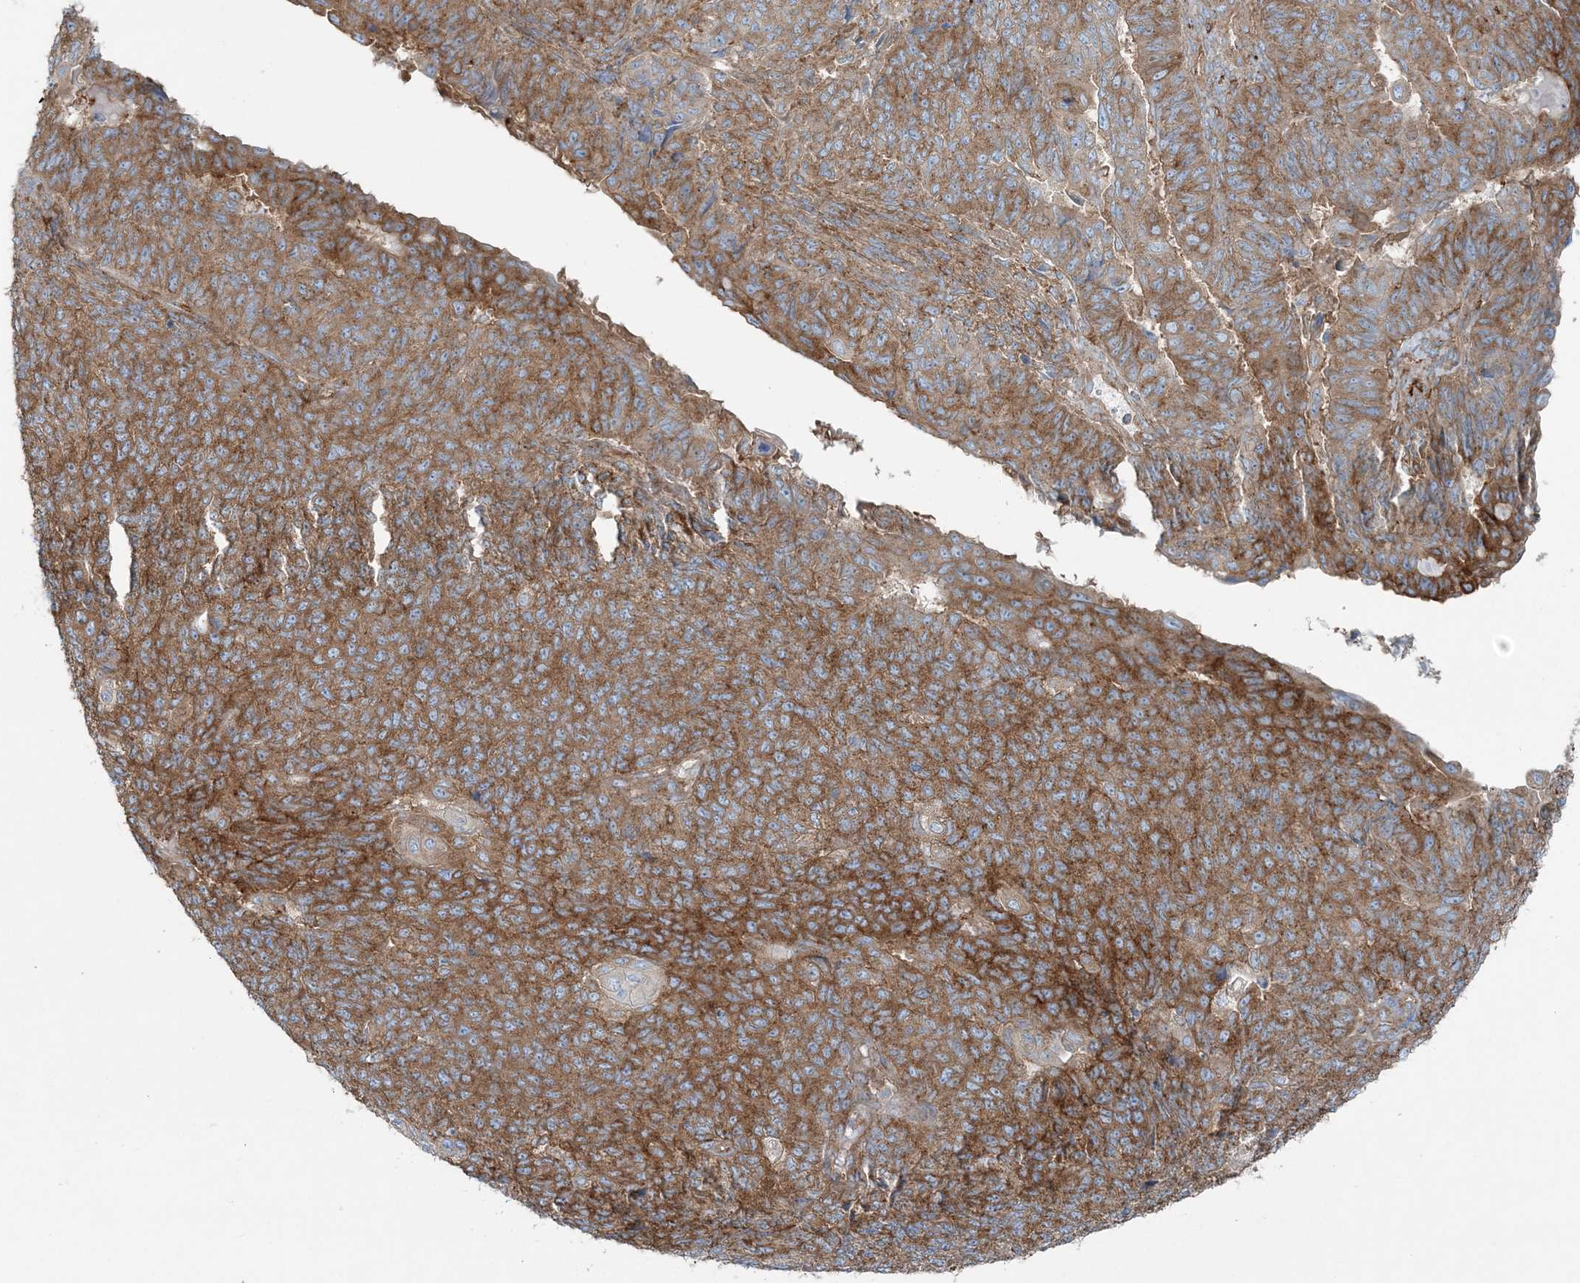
{"staining": {"intensity": "strong", "quantity": ">75%", "location": "cytoplasmic/membranous"}, "tissue": "endometrial cancer", "cell_type": "Tumor cells", "image_type": "cancer", "snomed": [{"axis": "morphology", "description": "Adenocarcinoma, NOS"}, {"axis": "topography", "description": "Endometrium"}], "caption": "IHC image of endometrial cancer stained for a protein (brown), which displays high levels of strong cytoplasmic/membranous expression in approximately >75% of tumor cells.", "gene": "SNX2", "patient": {"sex": "female", "age": 32}}